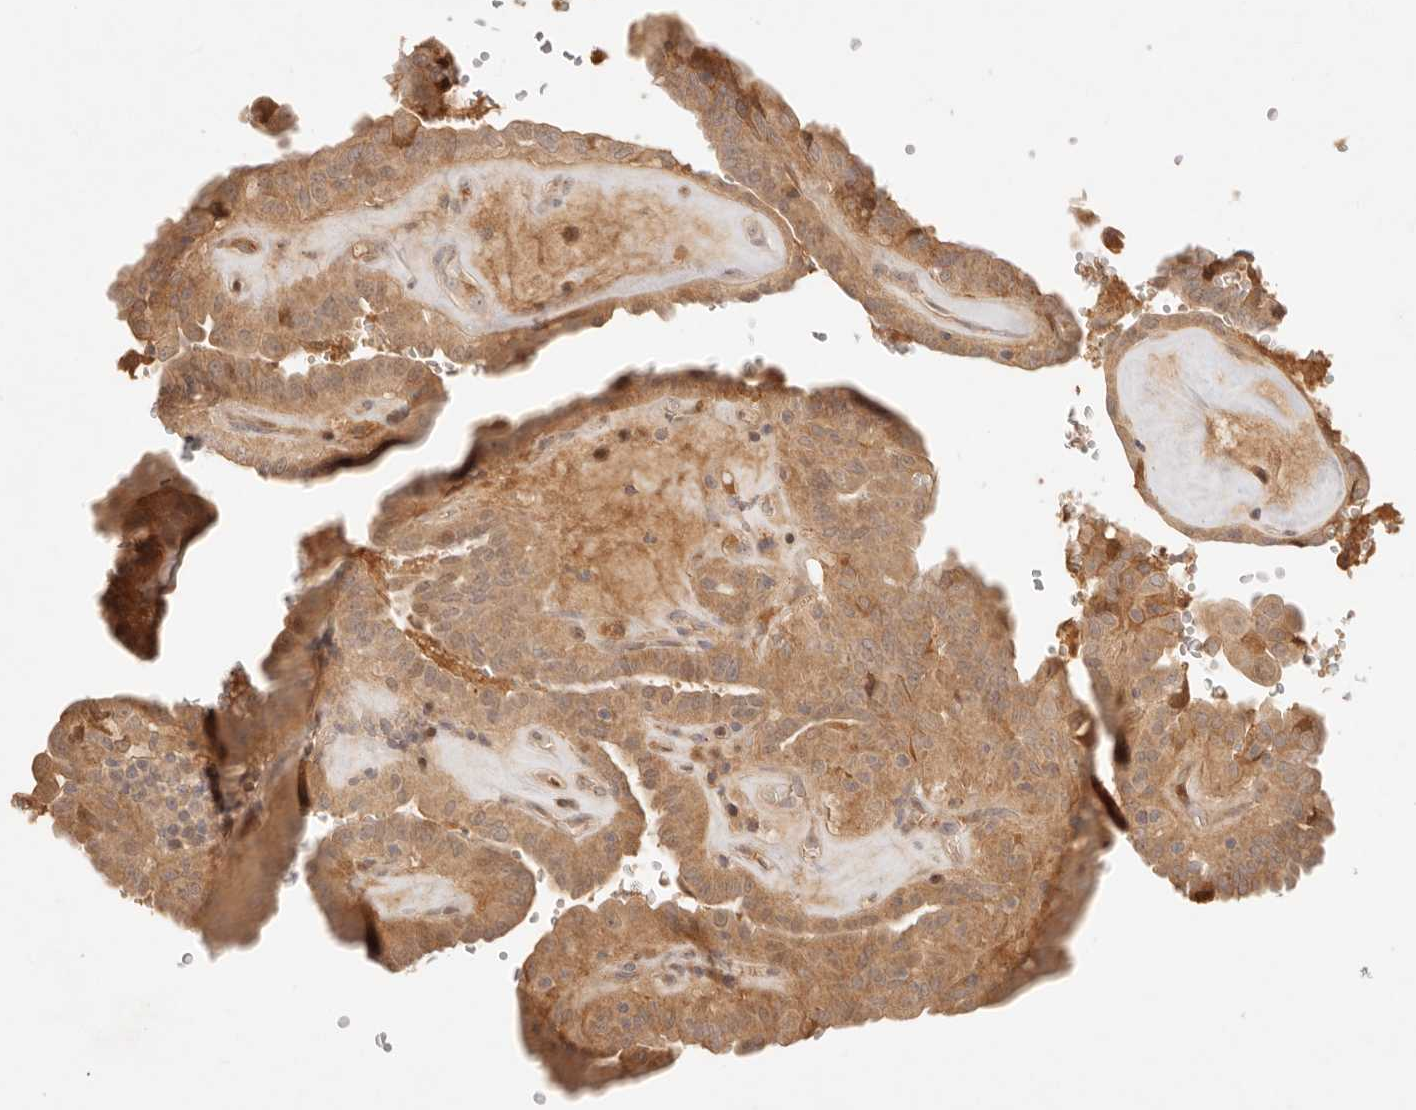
{"staining": {"intensity": "moderate", "quantity": ">75%", "location": "cytoplasmic/membranous,nuclear"}, "tissue": "thyroid cancer", "cell_type": "Tumor cells", "image_type": "cancer", "snomed": [{"axis": "morphology", "description": "Papillary adenocarcinoma, NOS"}, {"axis": "topography", "description": "Thyroid gland"}], "caption": "Immunohistochemistry of human thyroid papillary adenocarcinoma reveals medium levels of moderate cytoplasmic/membranous and nuclear positivity in approximately >75% of tumor cells.", "gene": "PHLDA3", "patient": {"sex": "male", "age": 77}}